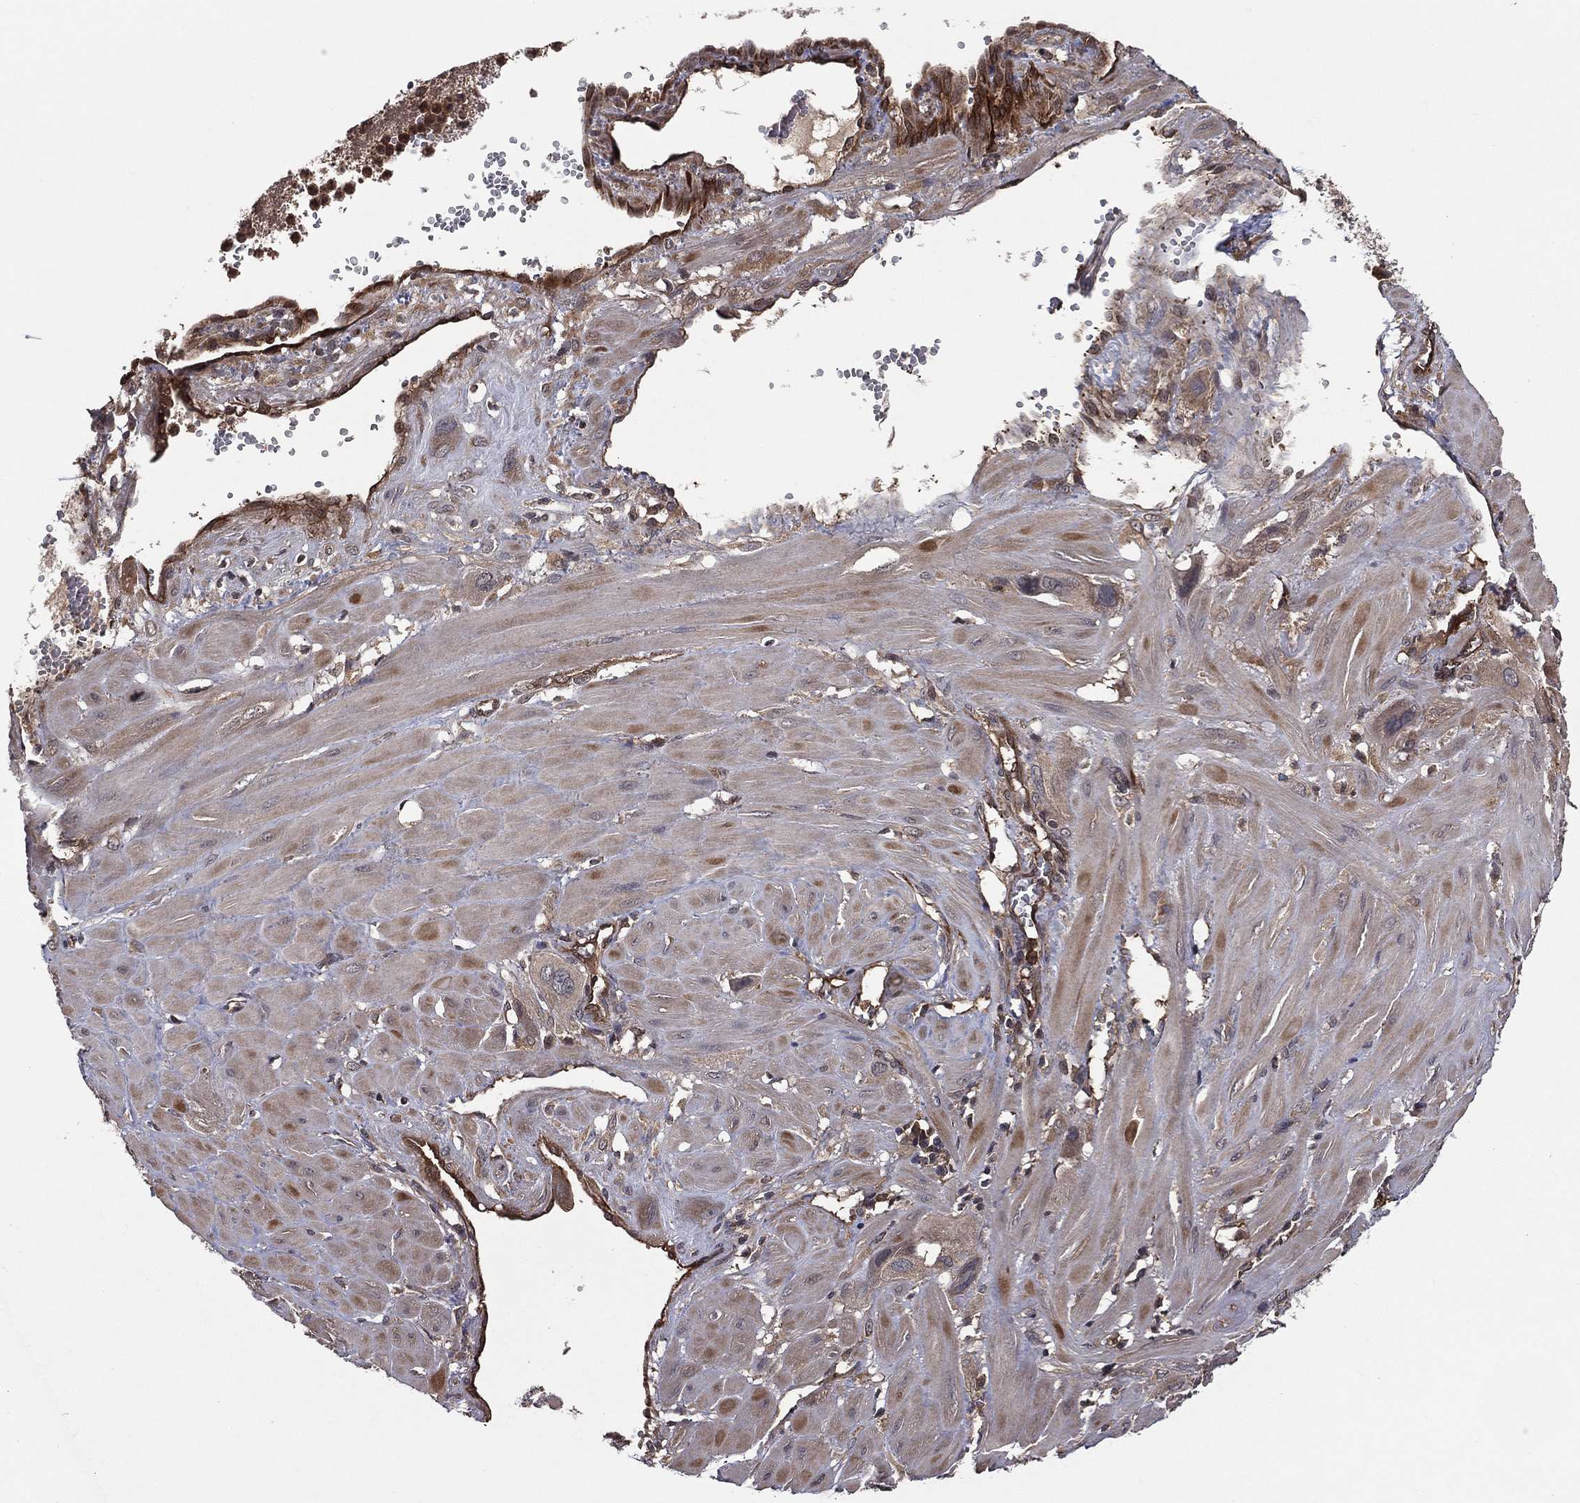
{"staining": {"intensity": "negative", "quantity": "none", "location": "none"}, "tissue": "cervical cancer", "cell_type": "Tumor cells", "image_type": "cancer", "snomed": [{"axis": "morphology", "description": "Squamous cell carcinoma, NOS"}, {"axis": "topography", "description": "Cervix"}], "caption": "This is a micrograph of immunohistochemistry staining of squamous cell carcinoma (cervical), which shows no expression in tumor cells.", "gene": "CERT1", "patient": {"sex": "female", "age": 34}}